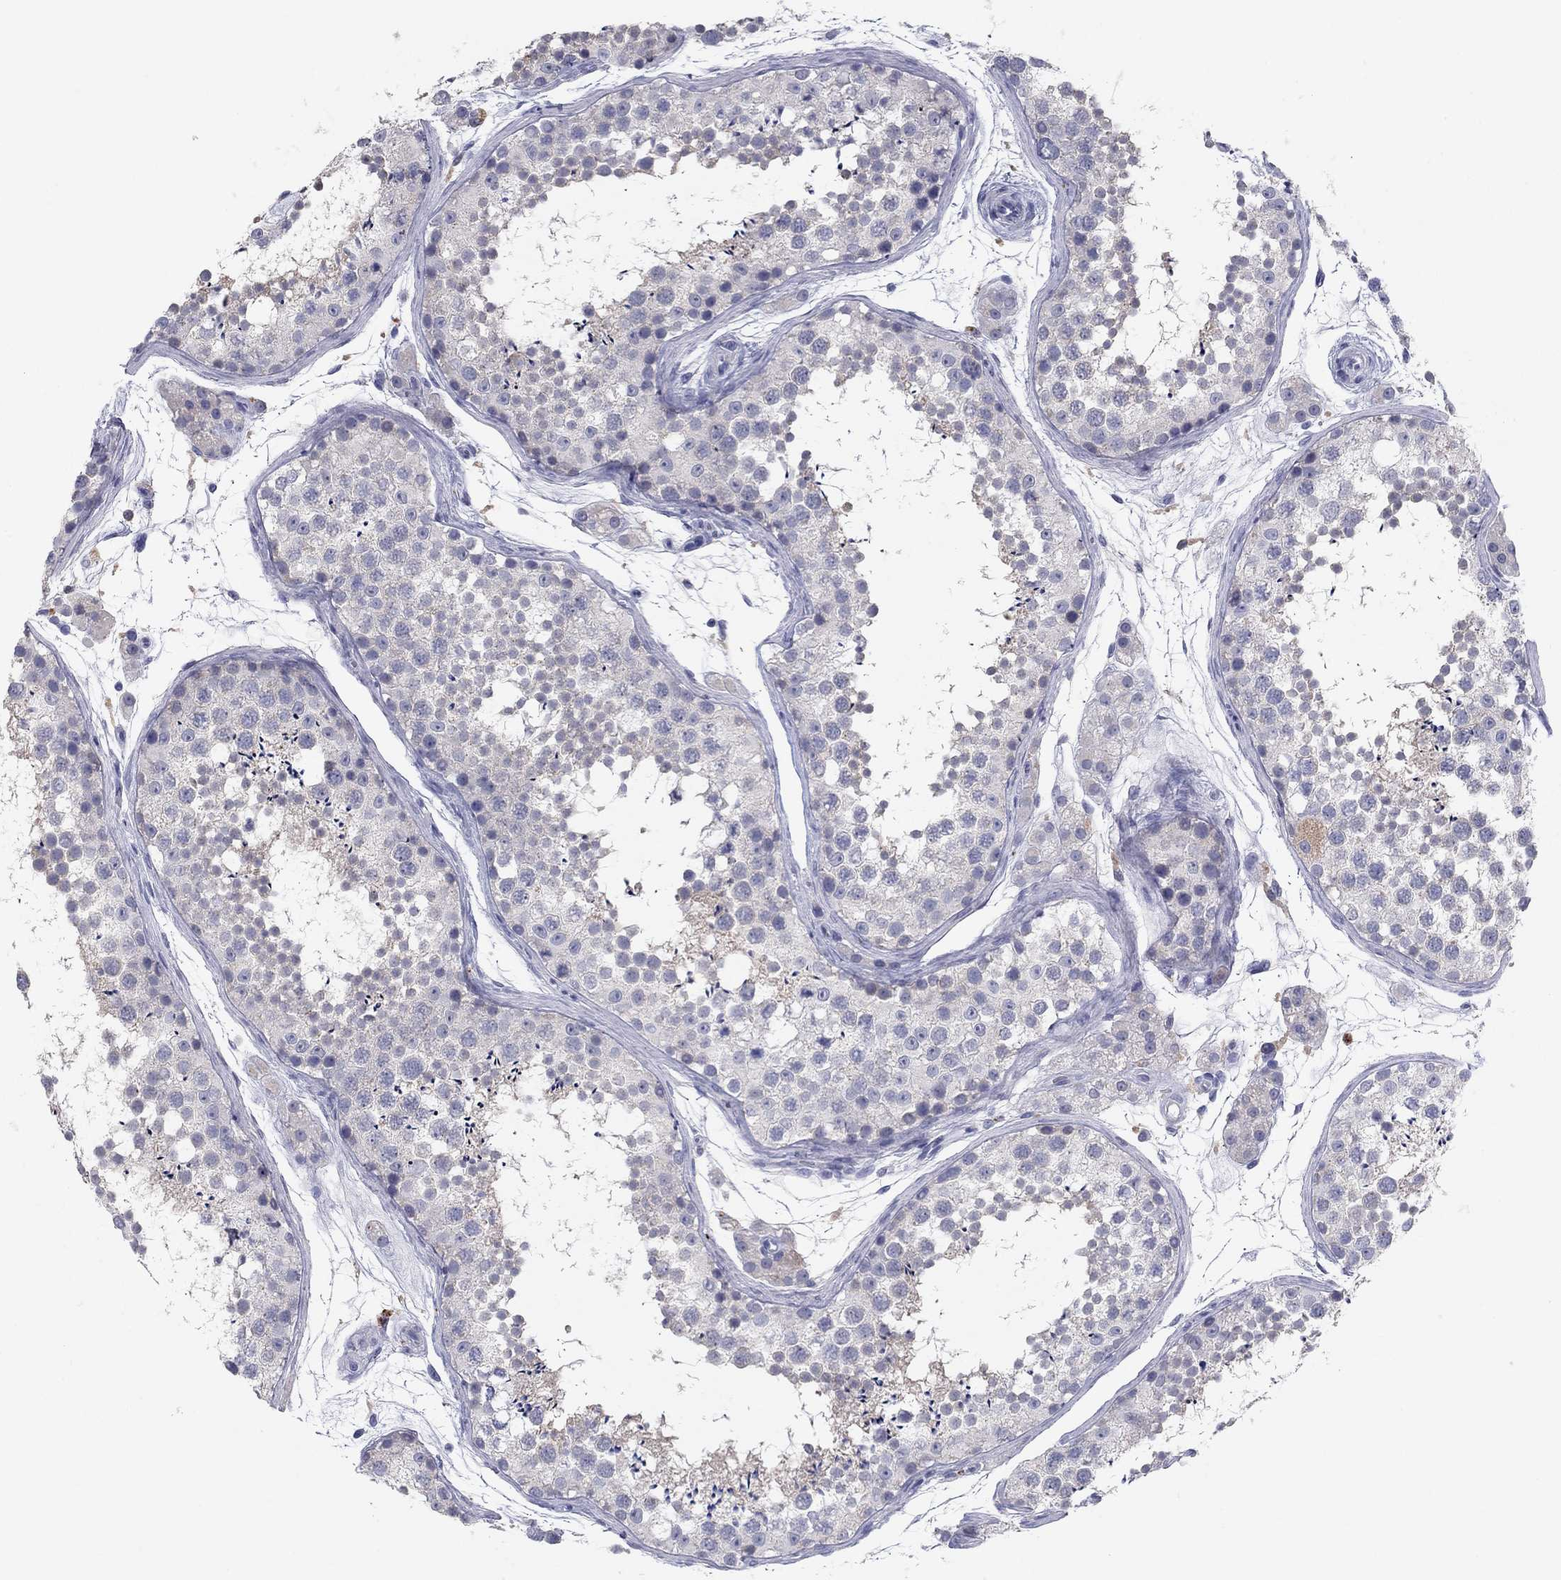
{"staining": {"intensity": "weak", "quantity": "<25%", "location": "cytoplasmic/membranous"}, "tissue": "testis", "cell_type": "Cells in seminiferous ducts", "image_type": "normal", "snomed": [{"axis": "morphology", "description": "Normal tissue, NOS"}, {"axis": "topography", "description": "Testis"}], "caption": "High power microscopy histopathology image of an IHC image of unremarkable testis, revealing no significant staining in cells in seminiferous ducts. Nuclei are stained in blue.", "gene": "CNTNAP4", "patient": {"sex": "male", "age": 41}}